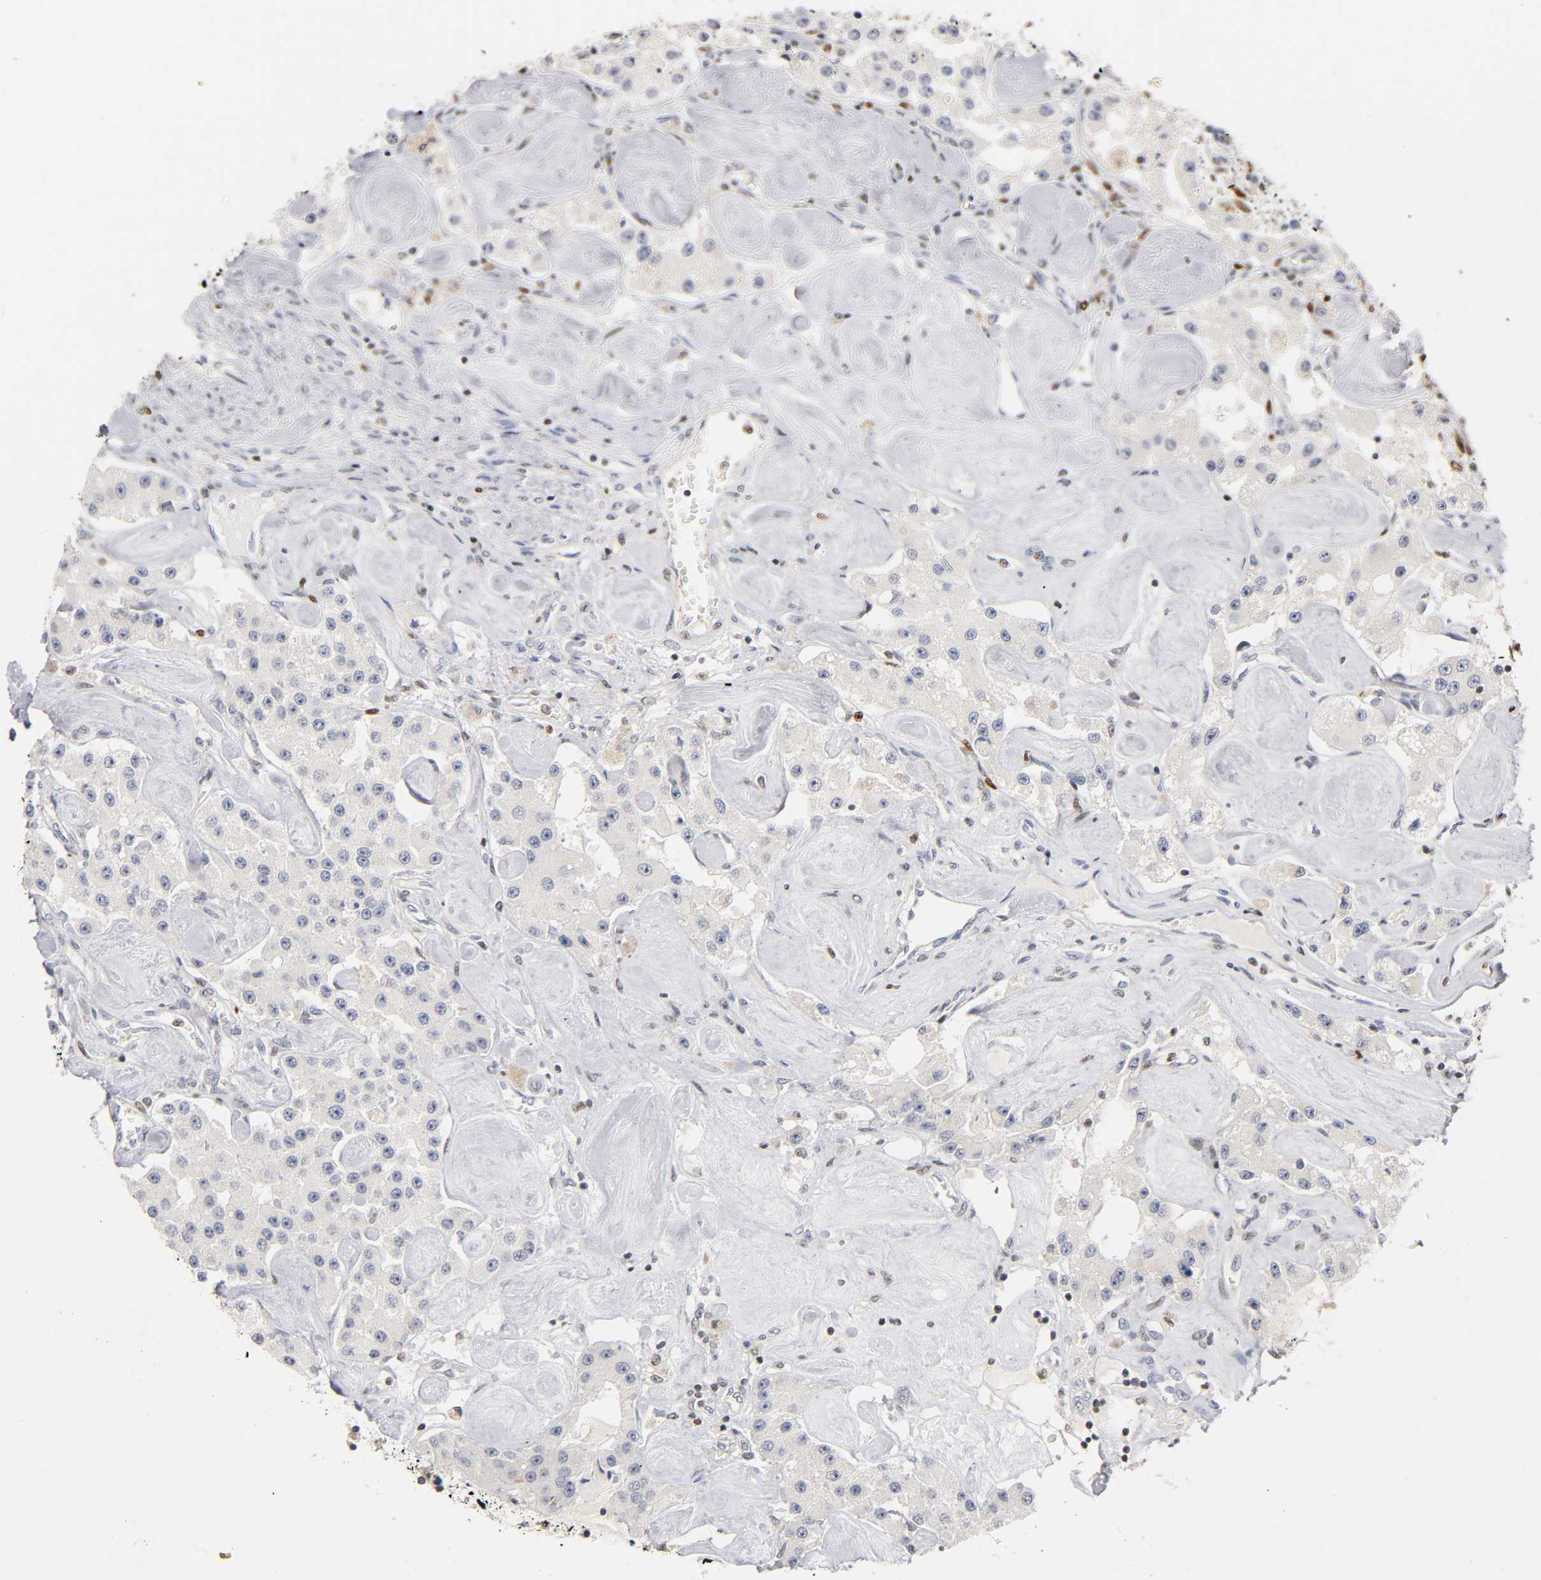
{"staining": {"intensity": "negative", "quantity": "none", "location": "none"}, "tissue": "carcinoid", "cell_type": "Tumor cells", "image_type": "cancer", "snomed": [{"axis": "morphology", "description": "Carcinoid, malignant, NOS"}, {"axis": "topography", "description": "Pancreas"}], "caption": "Immunohistochemistry photomicrograph of carcinoid stained for a protein (brown), which exhibits no expression in tumor cells. (DAB (3,3'-diaminobenzidine) immunohistochemistry with hematoxylin counter stain).", "gene": "RUNX1", "patient": {"sex": "male", "age": 41}}